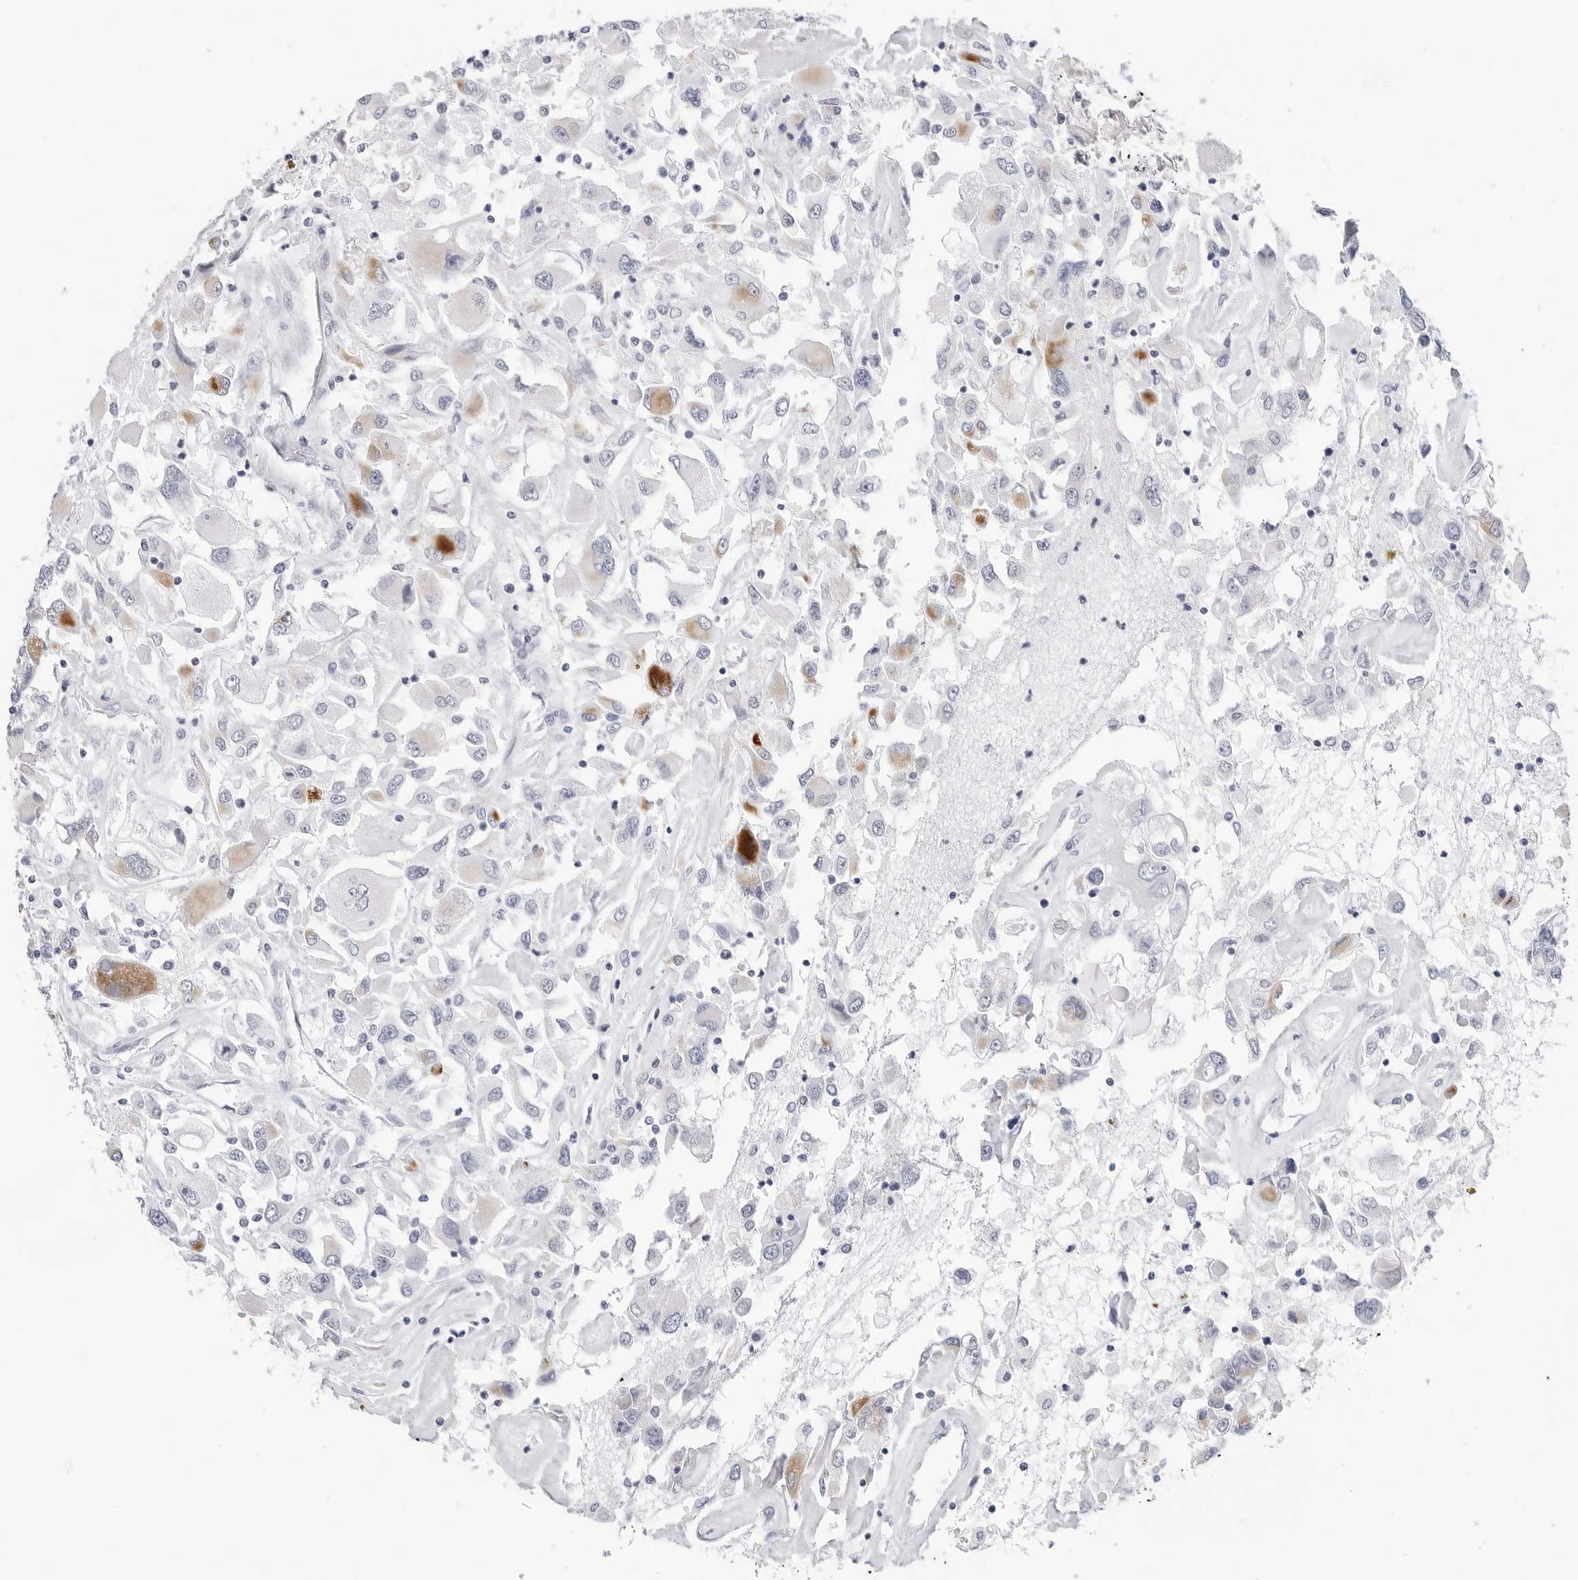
{"staining": {"intensity": "strong", "quantity": "<25%", "location": "cytoplasmic/membranous"}, "tissue": "renal cancer", "cell_type": "Tumor cells", "image_type": "cancer", "snomed": [{"axis": "morphology", "description": "Adenocarcinoma, NOS"}, {"axis": "topography", "description": "Kidney"}], "caption": "Approximately <25% of tumor cells in human renal cancer (adenocarcinoma) reveal strong cytoplasmic/membranous protein positivity as visualized by brown immunohistochemical staining.", "gene": "HSPB7", "patient": {"sex": "female", "age": 52}}